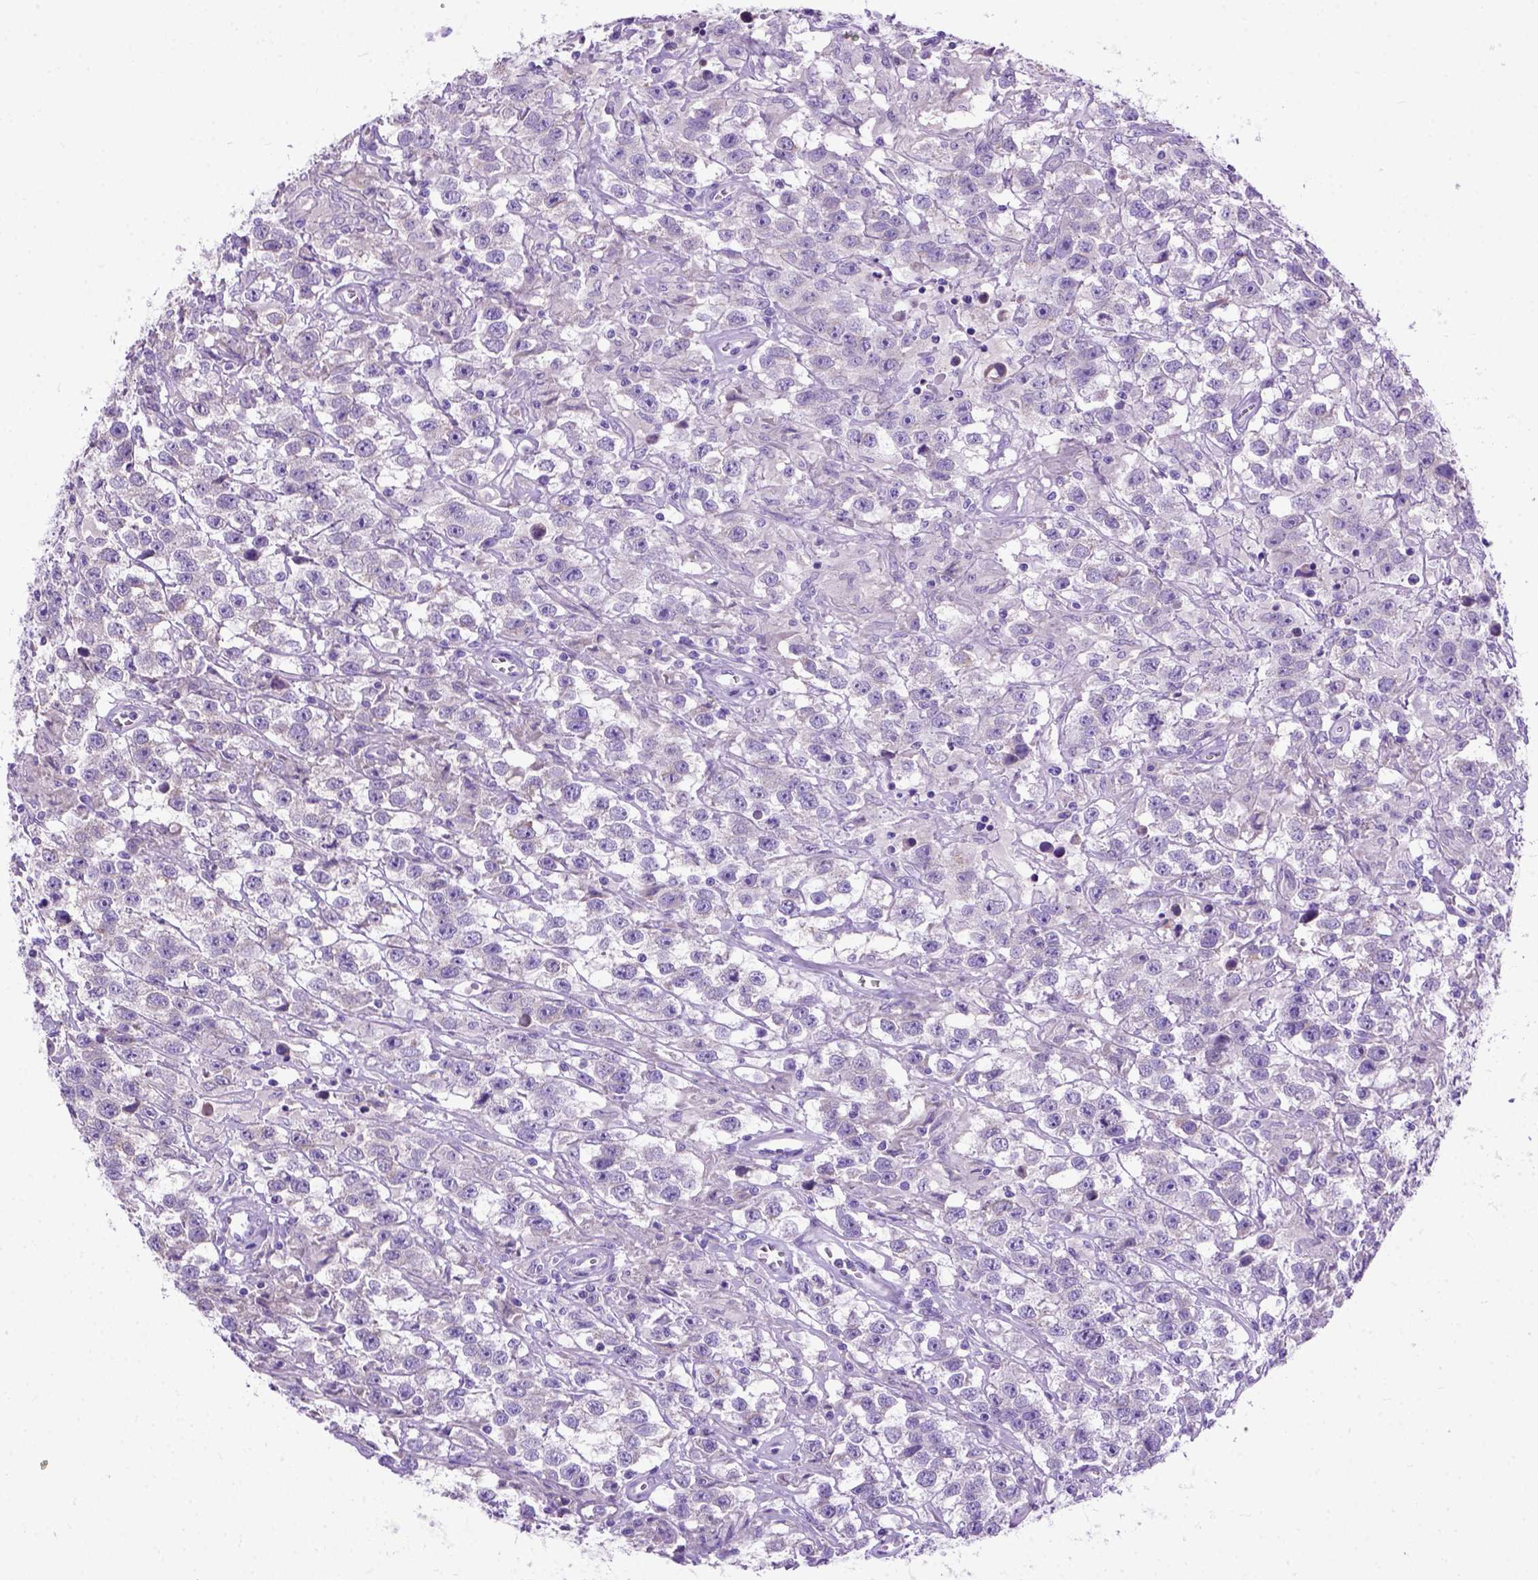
{"staining": {"intensity": "negative", "quantity": "none", "location": "none"}, "tissue": "testis cancer", "cell_type": "Tumor cells", "image_type": "cancer", "snomed": [{"axis": "morphology", "description": "Seminoma, NOS"}, {"axis": "topography", "description": "Testis"}], "caption": "An immunohistochemistry image of testis cancer (seminoma) is shown. There is no staining in tumor cells of testis cancer (seminoma). Nuclei are stained in blue.", "gene": "ODAD3", "patient": {"sex": "male", "age": 43}}